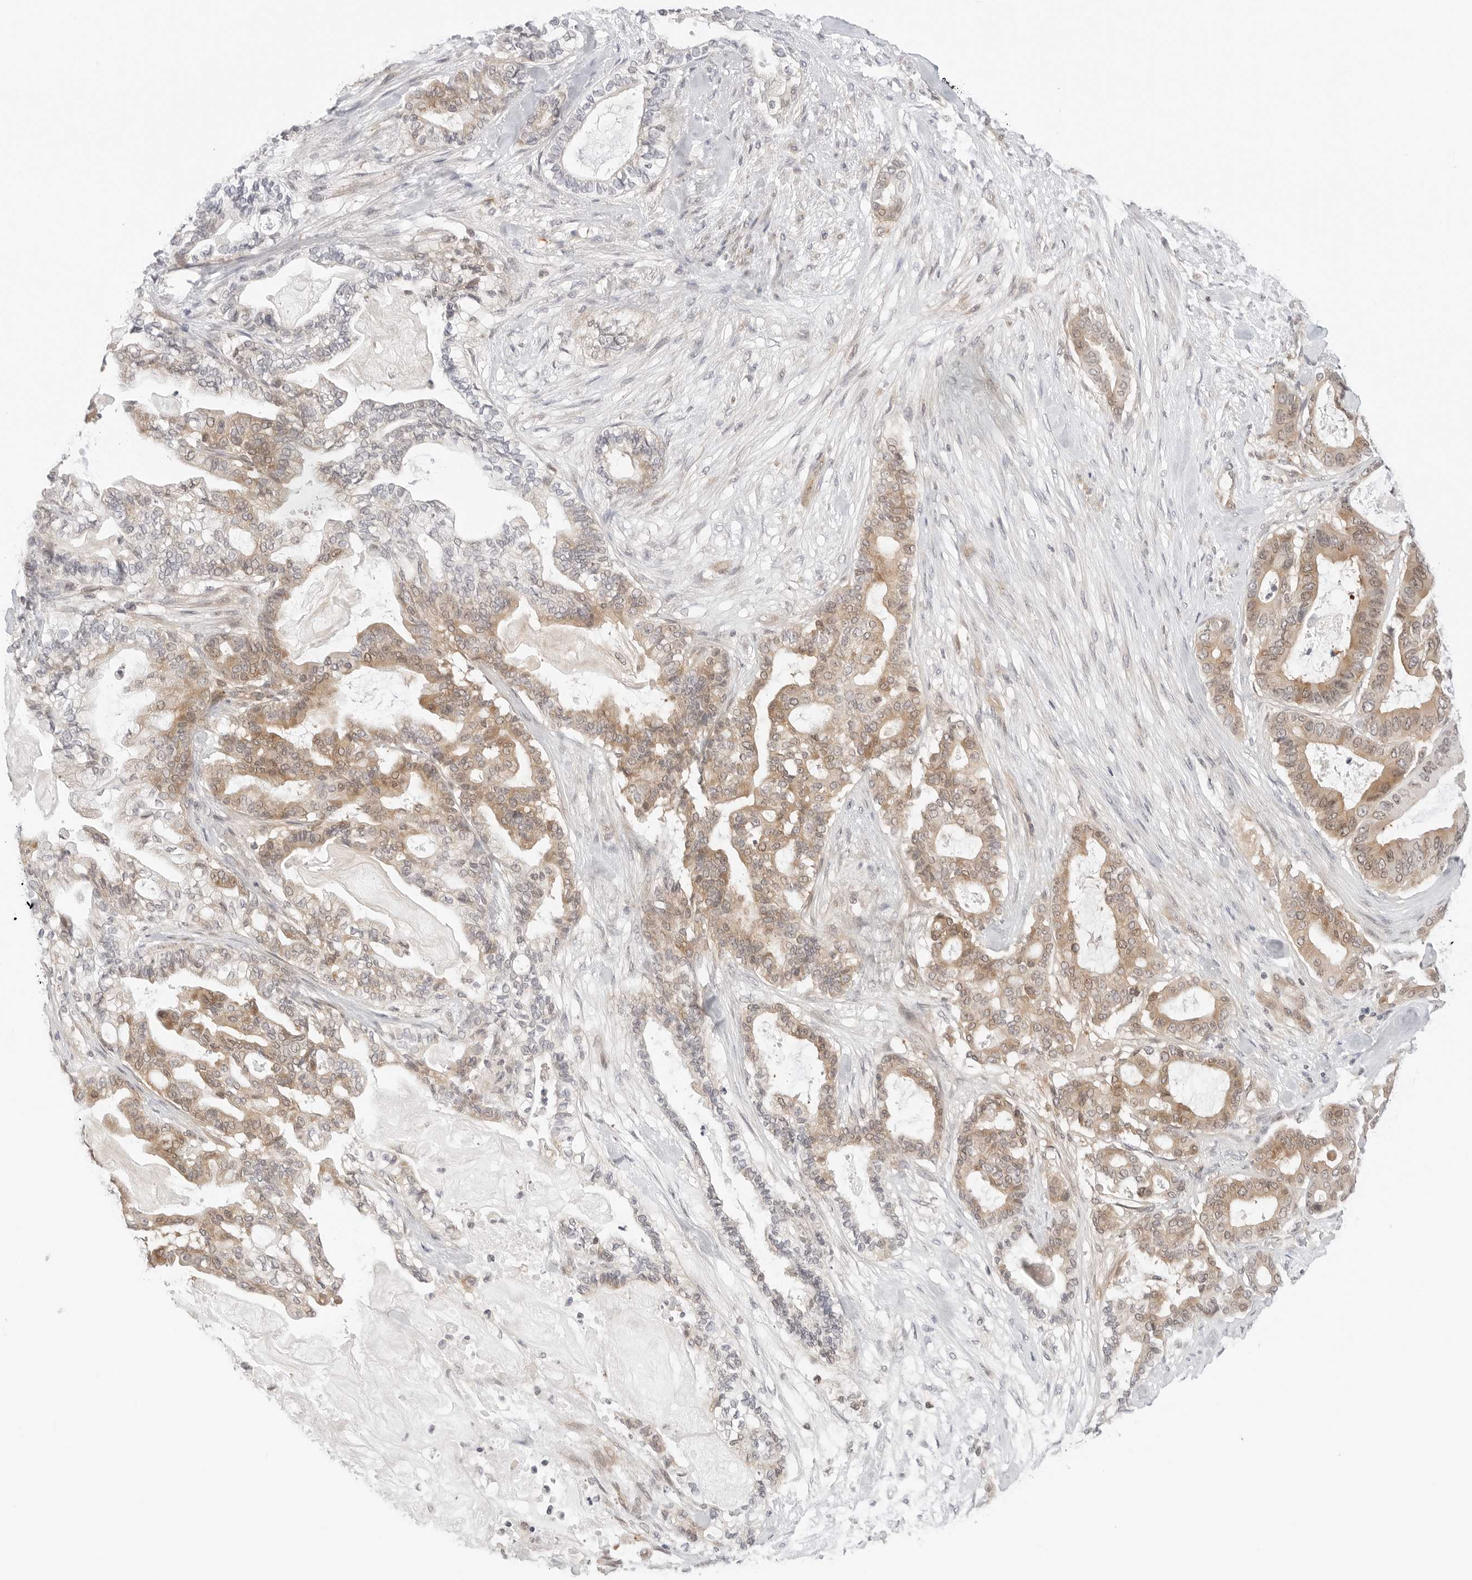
{"staining": {"intensity": "moderate", "quantity": ">75%", "location": "cytoplasmic/membranous"}, "tissue": "pancreatic cancer", "cell_type": "Tumor cells", "image_type": "cancer", "snomed": [{"axis": "morphology", "description": "Adenocarcinoma, NOS"}, {"axis": "topography", "description": "Pancreas"}], "caption": "This is an image of immunohistochemistry (IHC) staining of pancreatic cancer, which shows moderate staining in the cytoplasmic/membranous of tumor cells.", "gene": "NUDC", "patient": {"sex": "male", "age": 63}}